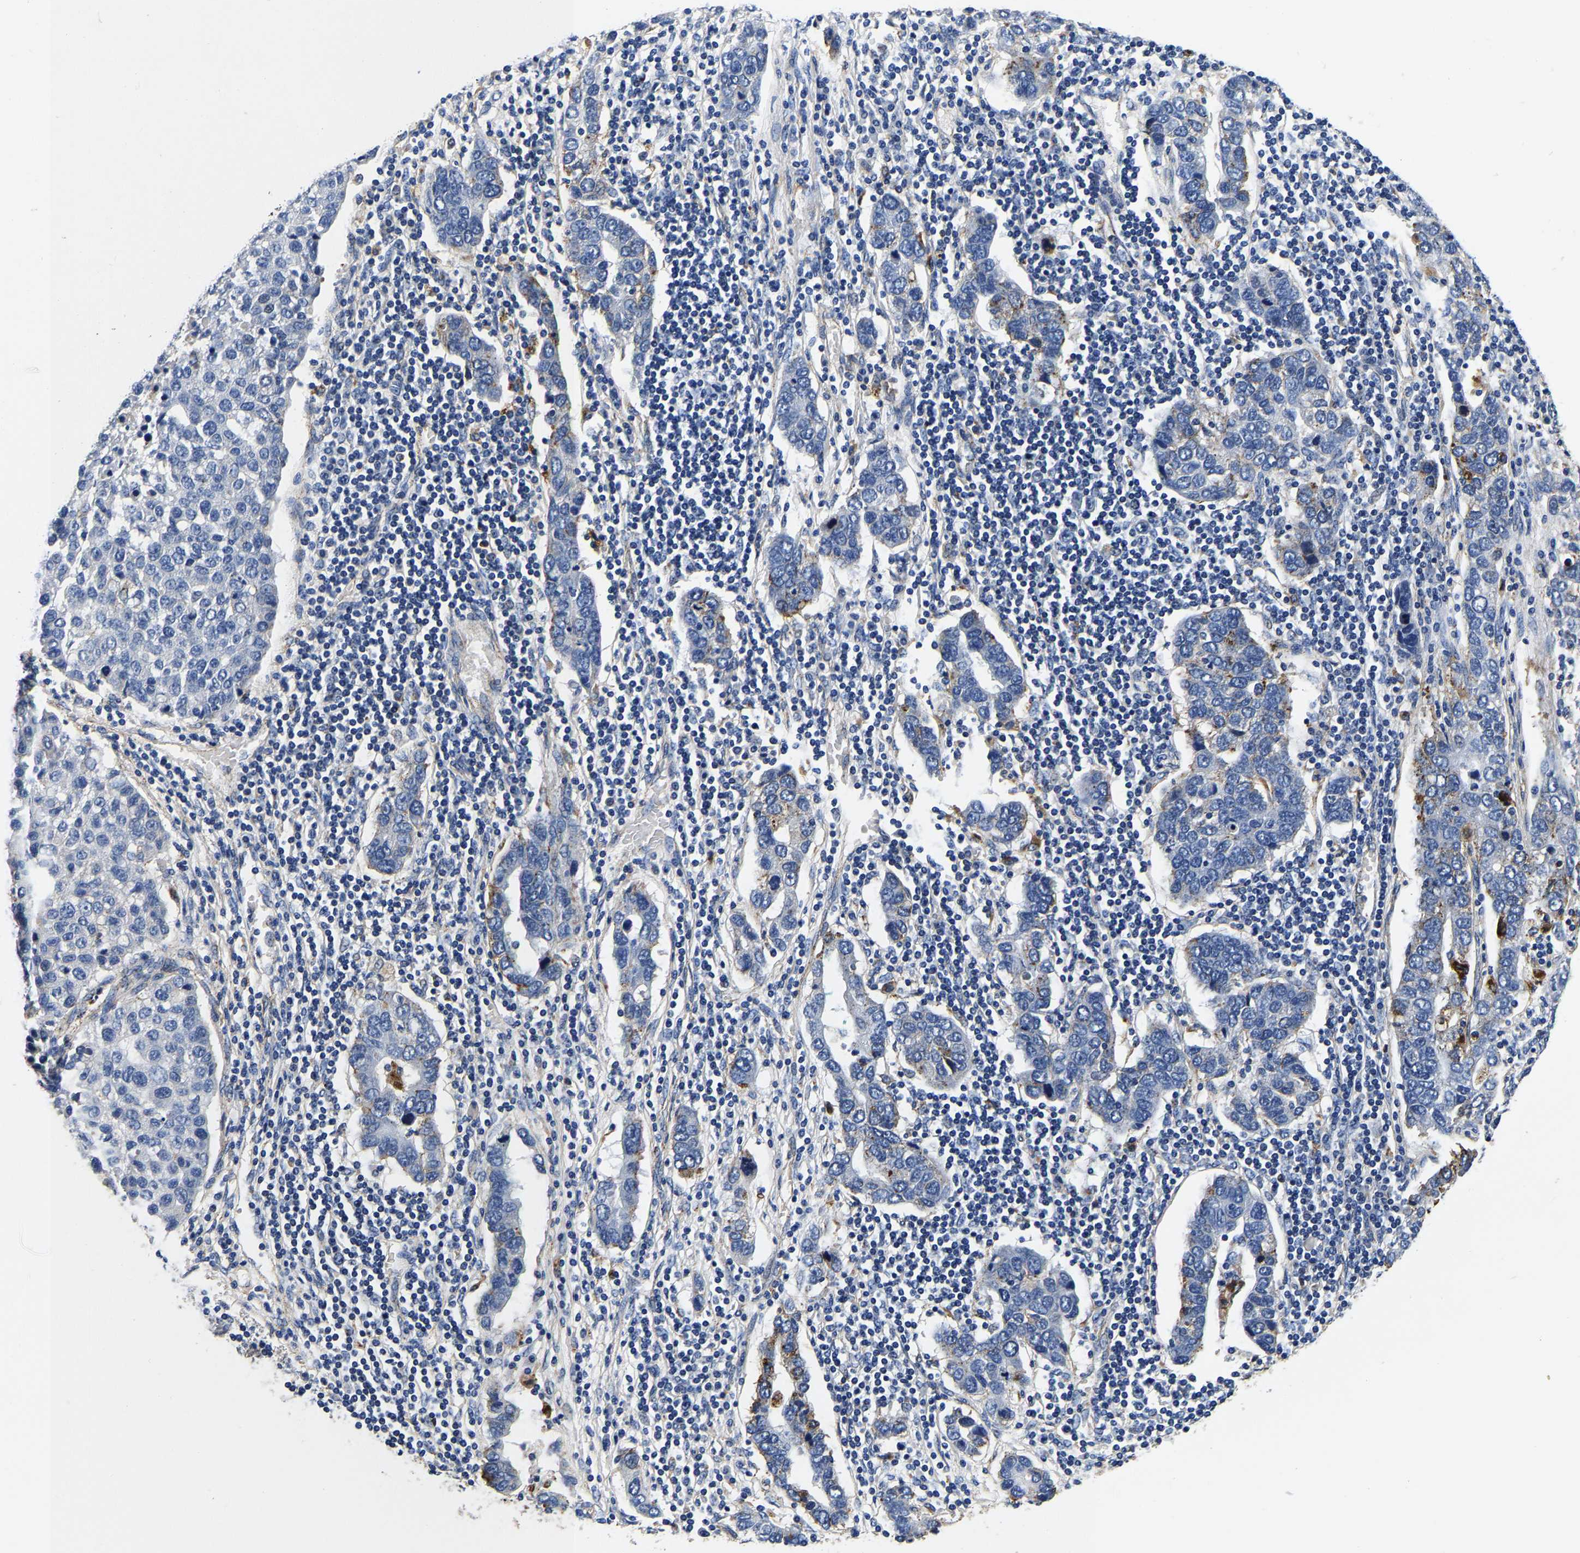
{"staining": {"intensity": "negative", "quantity": "none", "location": "none"}, "tissue": "pancreatic cancer", "cell_type": "Tumor cells", "image_type": "cancer", "snomed": [{"axis": "morphology", "description": "Adenocarcinoma, NOS"}, {"axis": "topography", "description": "Pancreas"}], "caption": "Human pancreatic adenocarcinoma stained for a protein using immunohistochemistry exhibits no positivity in tumor cells.", "gene": "GRN", "patient": {"sex": "female", "age": 61}}